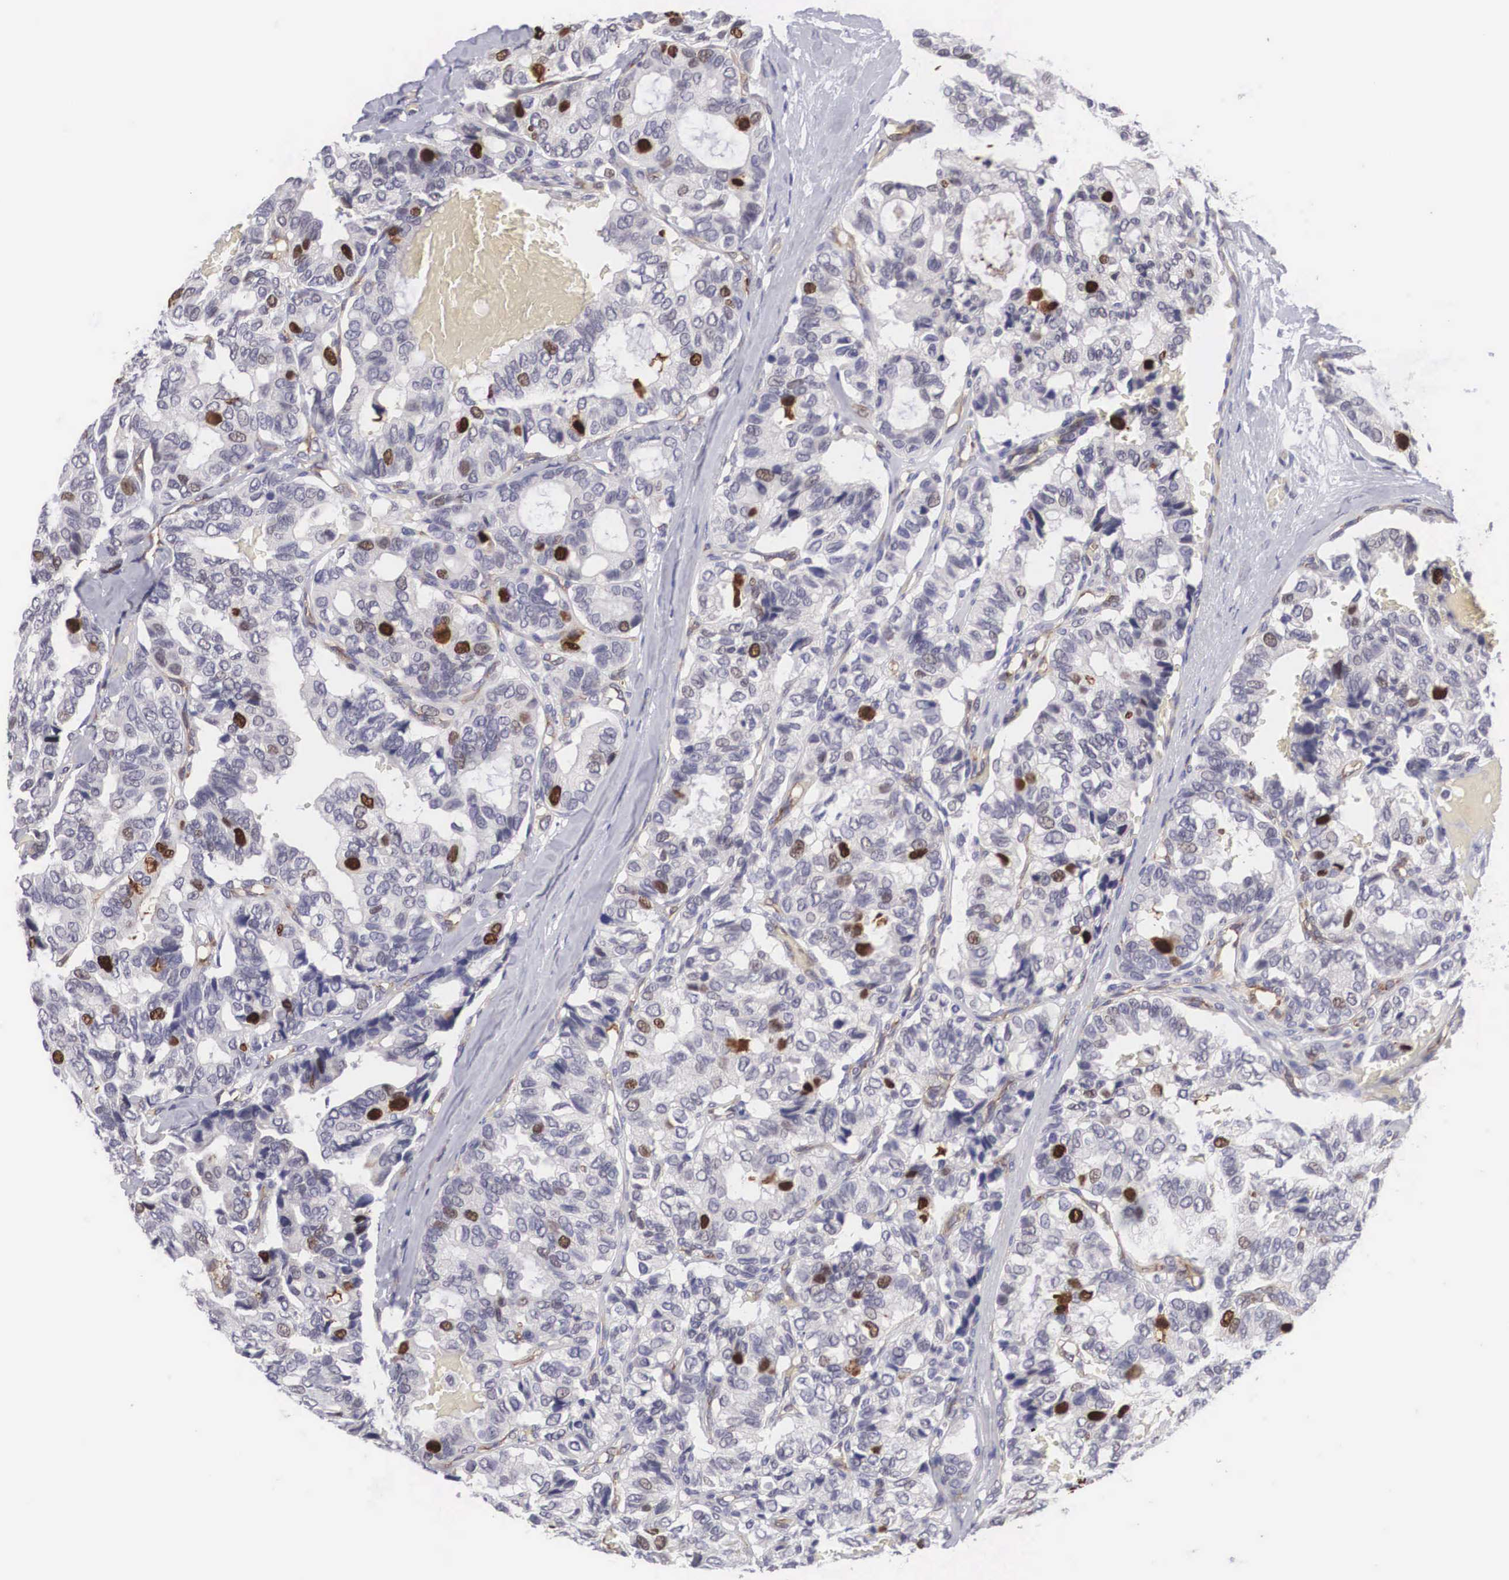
{"staining": {"intensity": "strong", "quantity": "<25%", "location": "nuclear"}, "tissue": "breast cancer", "cell_type": "Tumor cells", "image_type": "cancer", "snomed": [{"axis": "morphology", "description": "Duct carcinoma"}, {"axis": "topography", "description": "Breast"}], "caption": "A photomicrograph showing strong nuclear positivity in approximately <25% of tumor cells in breast invasive ductal carcinoma, as visualized by brown immunohistochemical staining.", "gene": "MAST4", "patient": {"sex": "female", "age": 69}}